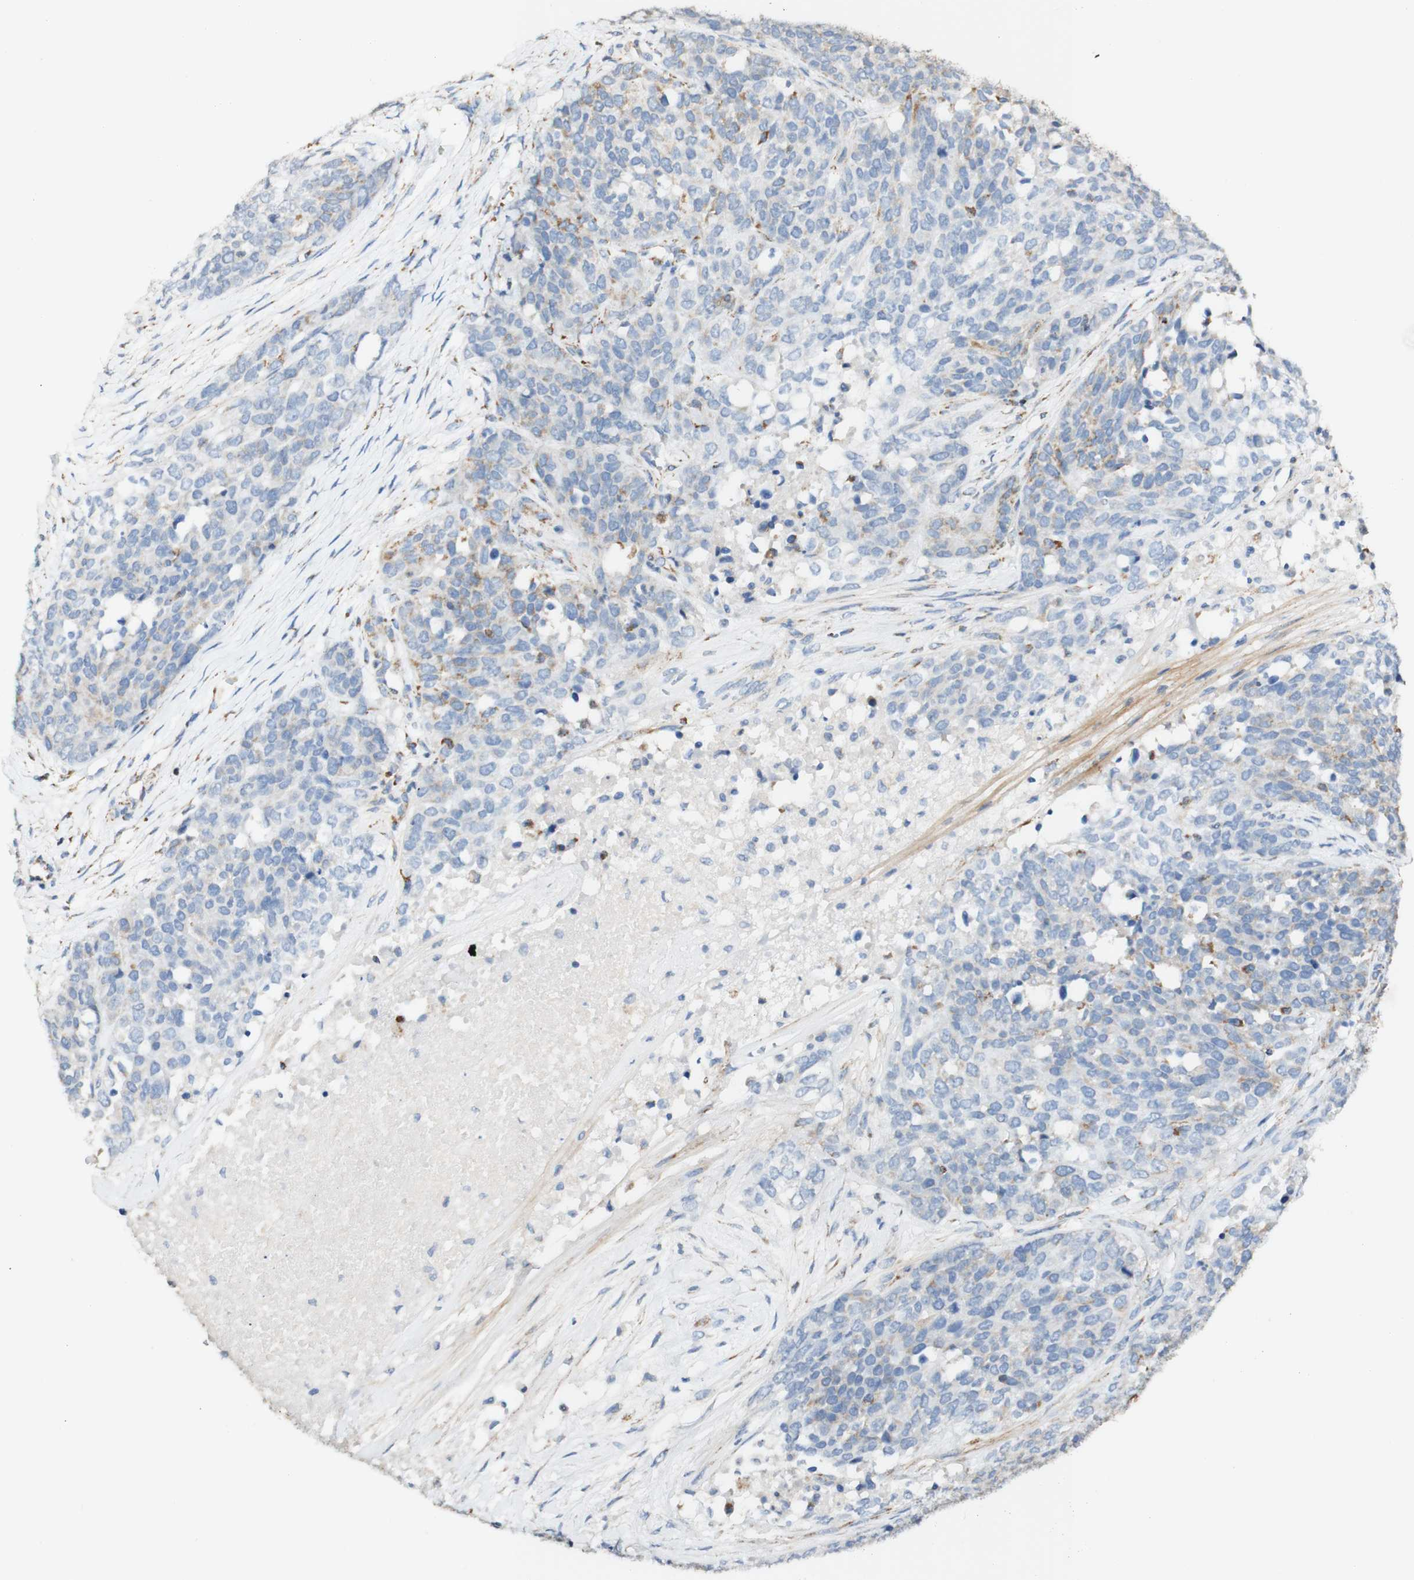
{"staining": {"intensity": "negative", "quantity": "none", "location": "none"}, "tissue": "ovarian cancer", "cell_type": "Tumor cells", "image_type": "cancer", "snomed": [{"axis": "morphology", "description": "Cystadenocarcinoma, serous, NOS"}, {"axis": "topography", "description": "Ovary"}], "caption": "The histopathology image exhibits no staining of tumor cells in ovarian serous cystadenocarcinoma. (DAB IHC with hematoxylin counter stain).", "gene": "OXCT1", "patient": {"sex": "female", "age": 44}}